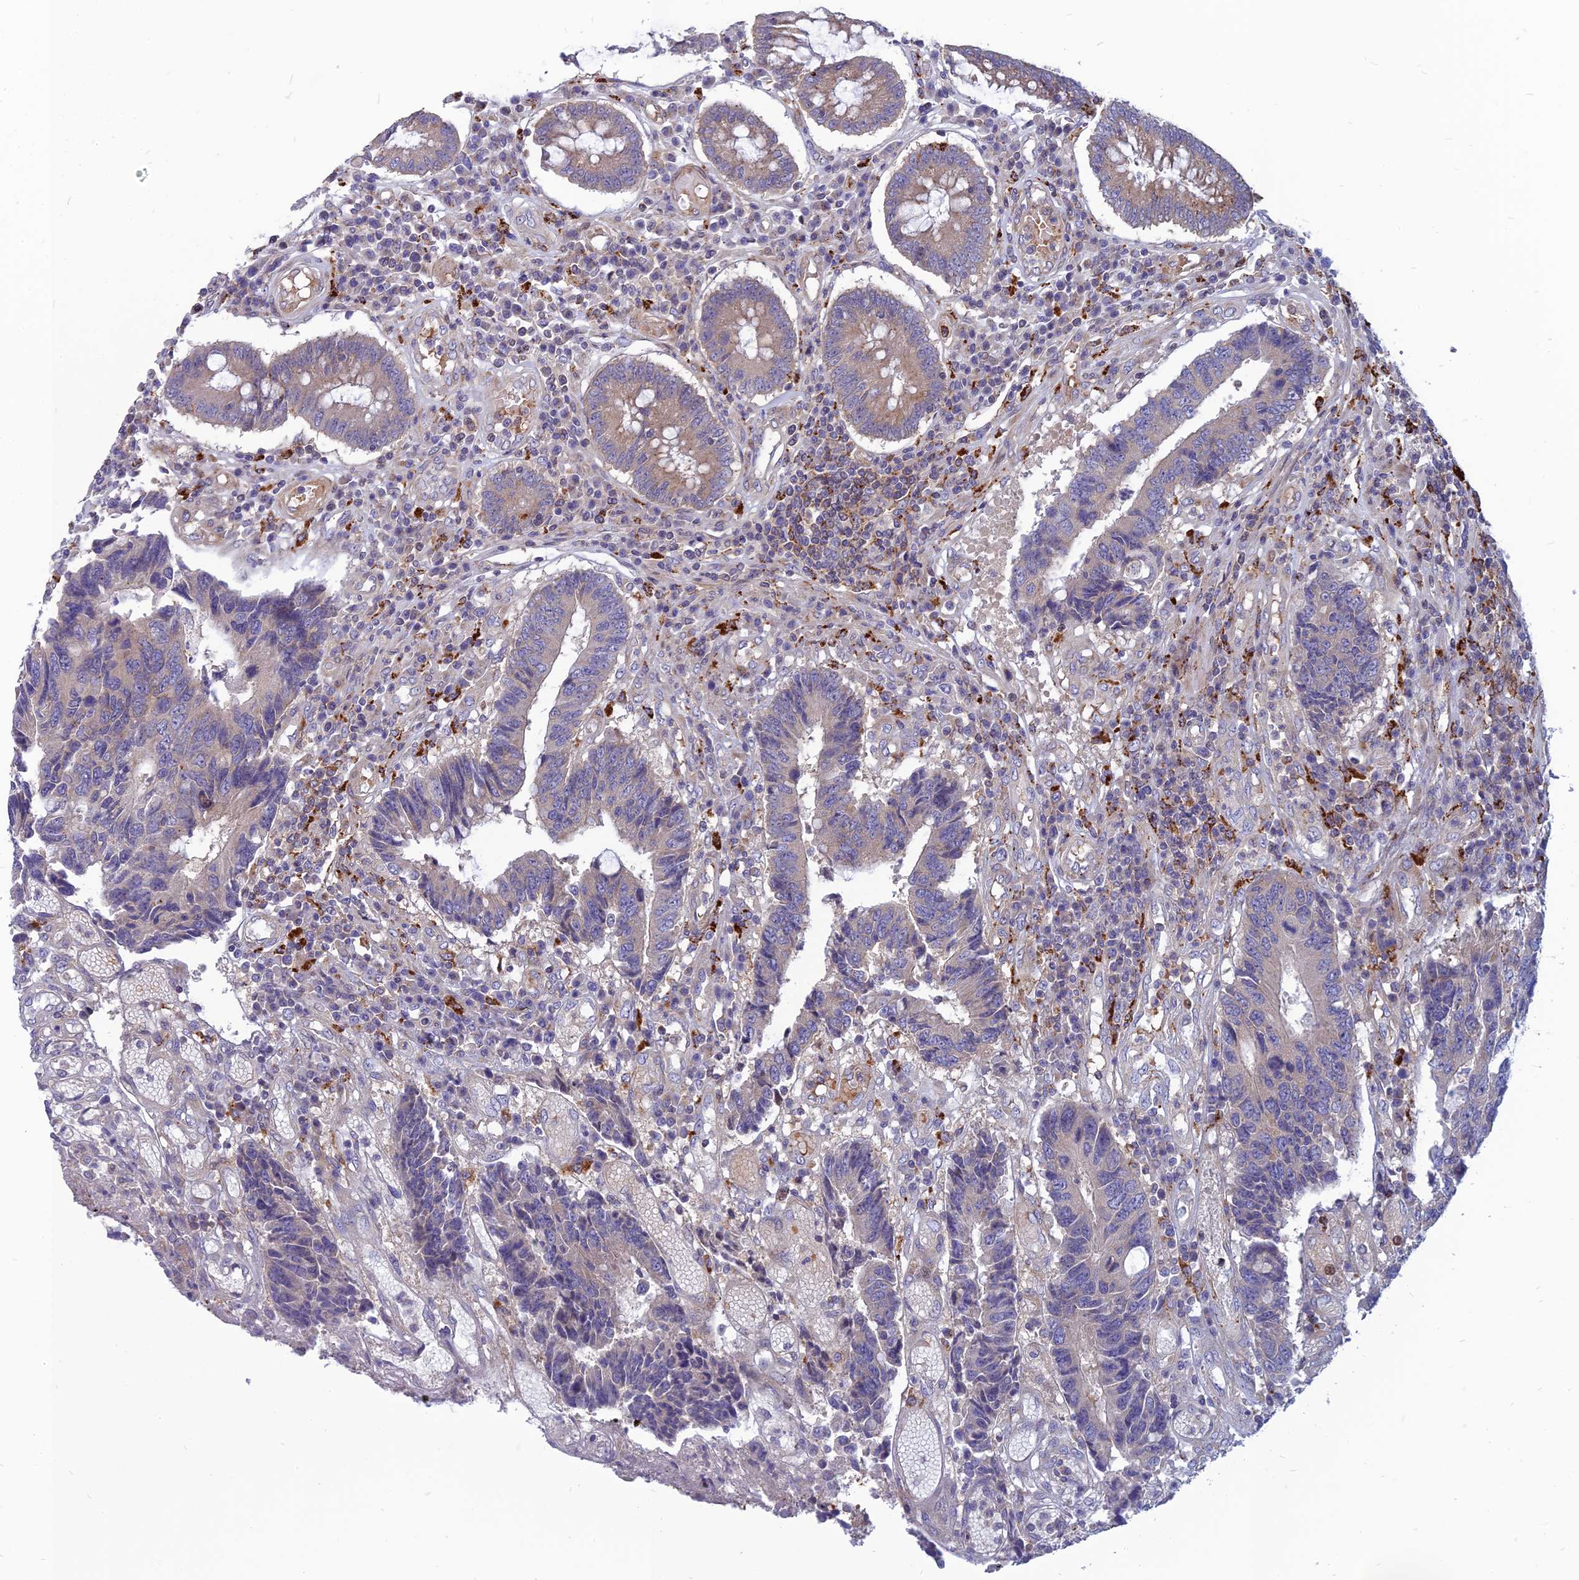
{"staining": {"intensity": "weak", "quantity": "<25%", "location": "cytoplasmic/membranous"}, "tissue": "colorectal cancer", "cell_type": "Tumor cells", "image_type": "cancer", "snomed": [{"axis": "morphology", "description": "Adenocarcinoma, NOS"}, {"axis": "topography", "description": "Rectum"}], "caption": "There is no significant positivity in tumor cells of colorectal adenocarcinoma.", "gene": "PHKA2", "patient": {"sex": "male", "age": 84}}